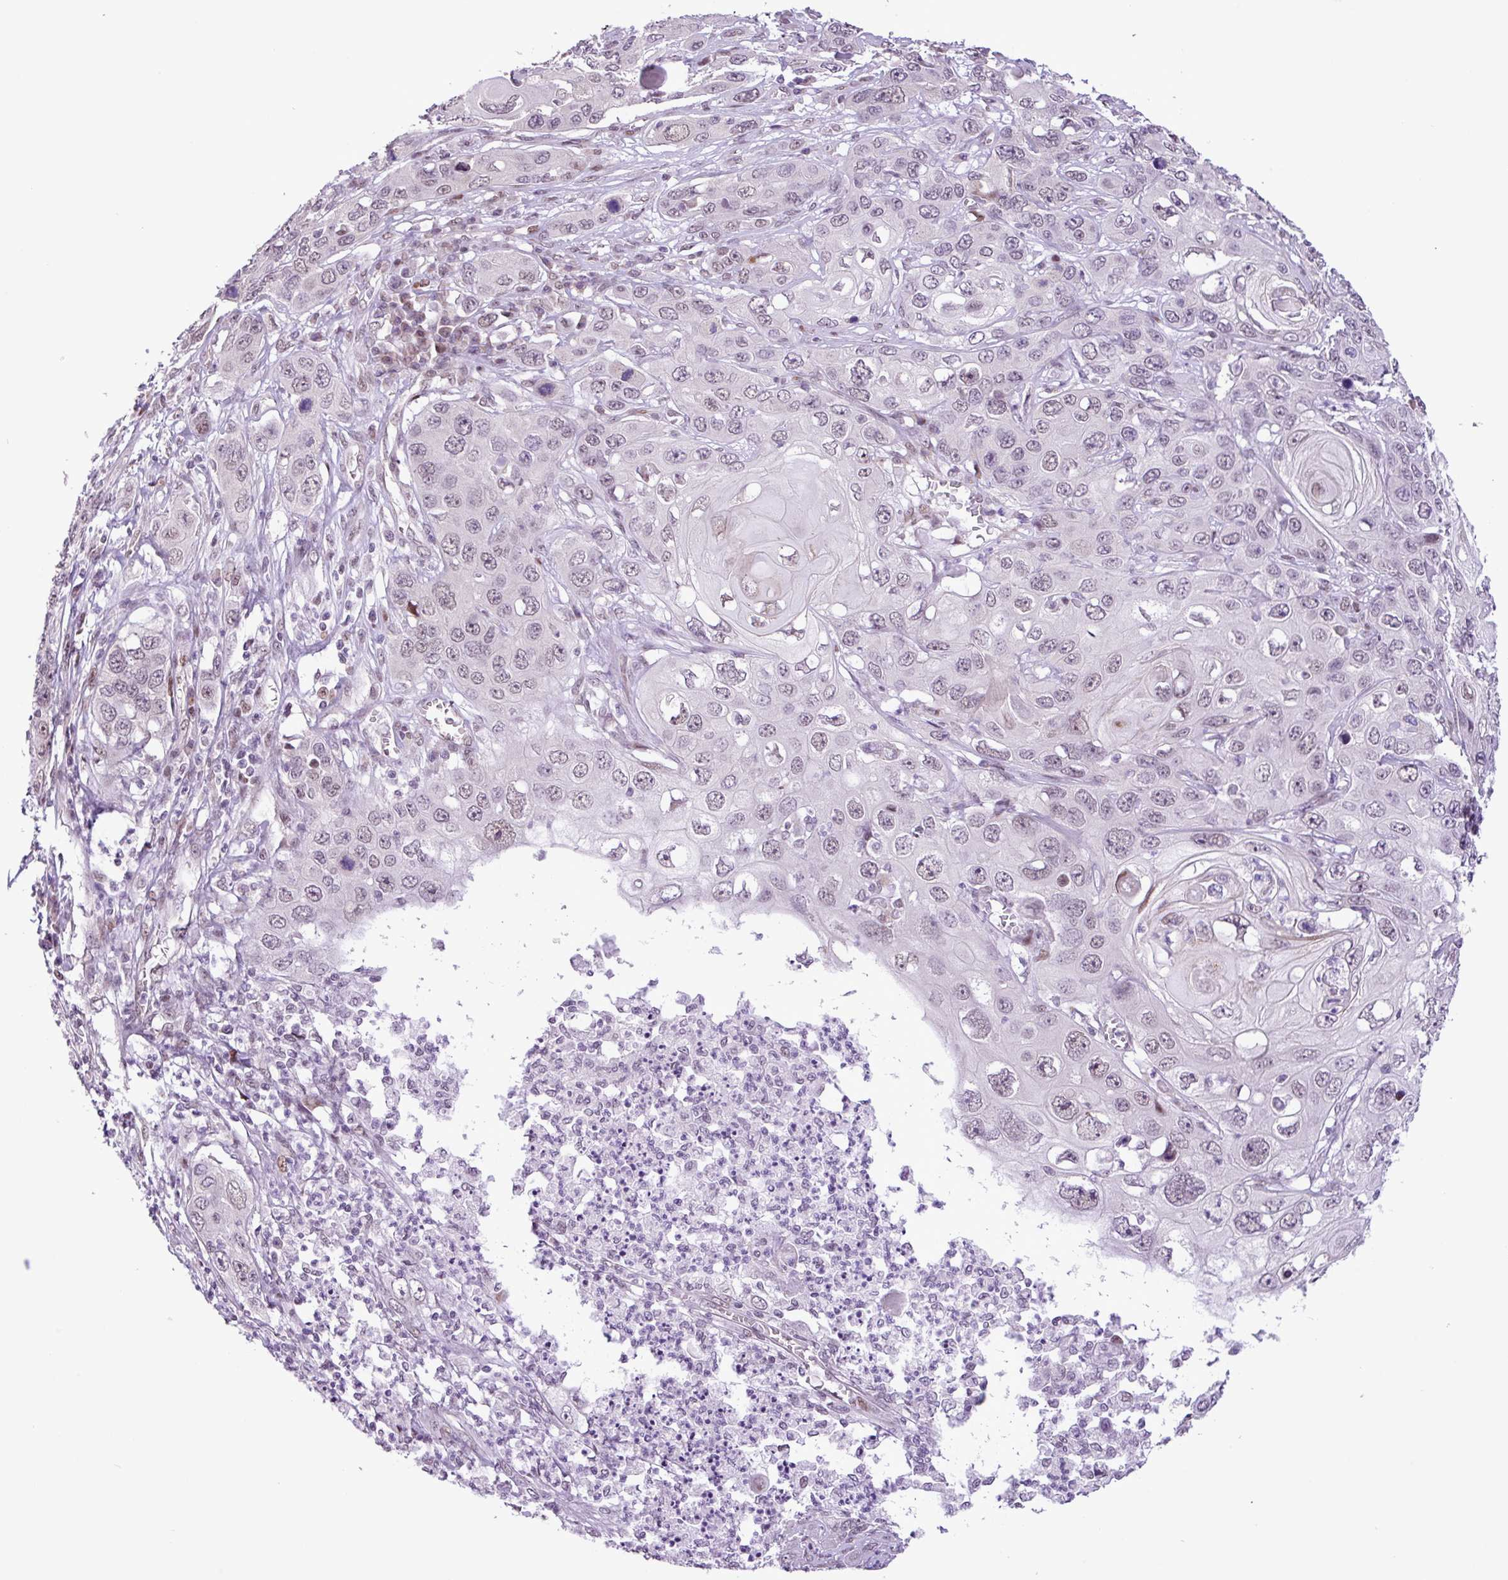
{"staining": {"intensity": "weak", "quantity": "25%-75%", "location": "nuclear"}, "tissue": "skin cancer", "cell_type": "Tumor cells", "image_type": "cancer", "snomed": [{"axis": "morphology", "description": "Squamous cell carcinoma, NOS"}, {"axis": "topography", "description": "Skin"}], "caption": "Squamous cell carcinoma (skin) tissue exhibits weak nuclear staining in about 25%-75% of tumor cells, visualized by immunohistochemistry.", "gene": "ZNF354A", "patient": {"sex": "male", "age": 55}}